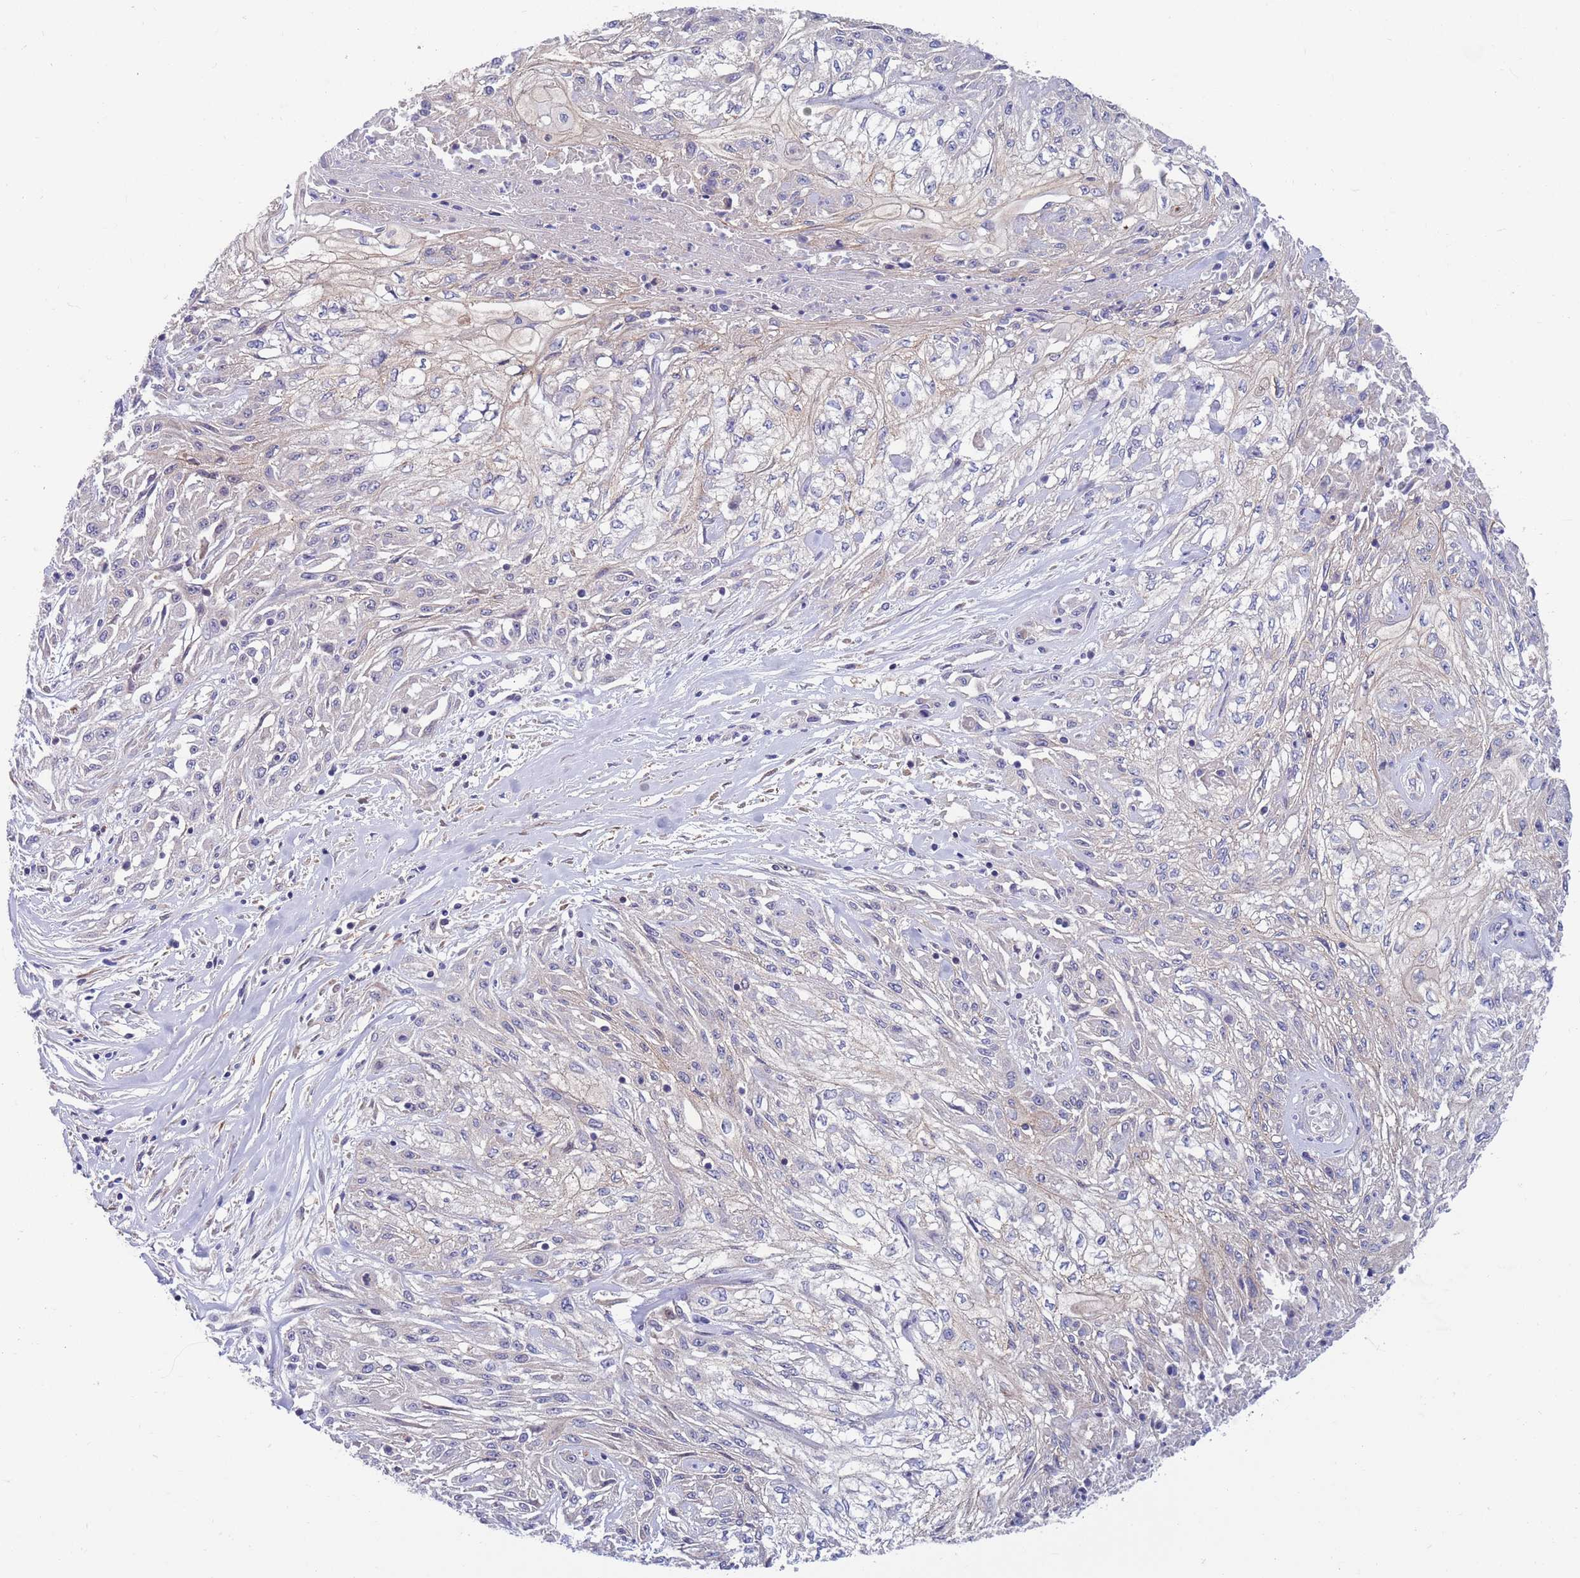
{"staining": {"intensity": "negative", "quantity": "none", "location": "none"}, "tissue": "skin cancer", "cell_type": "Tumor cells", "image_type": "cancer", "snomed": [{"axis": "morphology", "description": "Squamous cell carcinoma, NOS"}, {"axis": "morphology", "description": "Squamous cell carcinoma, metastatic, NOS"}, {"axis": "topography", "description": "Skin"}, {"axis": "topography", "description": "Lymph node"}], "caption": "Skin metastatic squamous cell carcinoma was stained to show a protein in brown. There is no significant expression in tumor cells. The staining was performed using DAB to visualize the protein expression in brown, while the nuclei were stained in blue with hematoxylin (Magnification: 20x).", "gene": "KLHL29", "patient": {"sex": "male", "age": 75}}